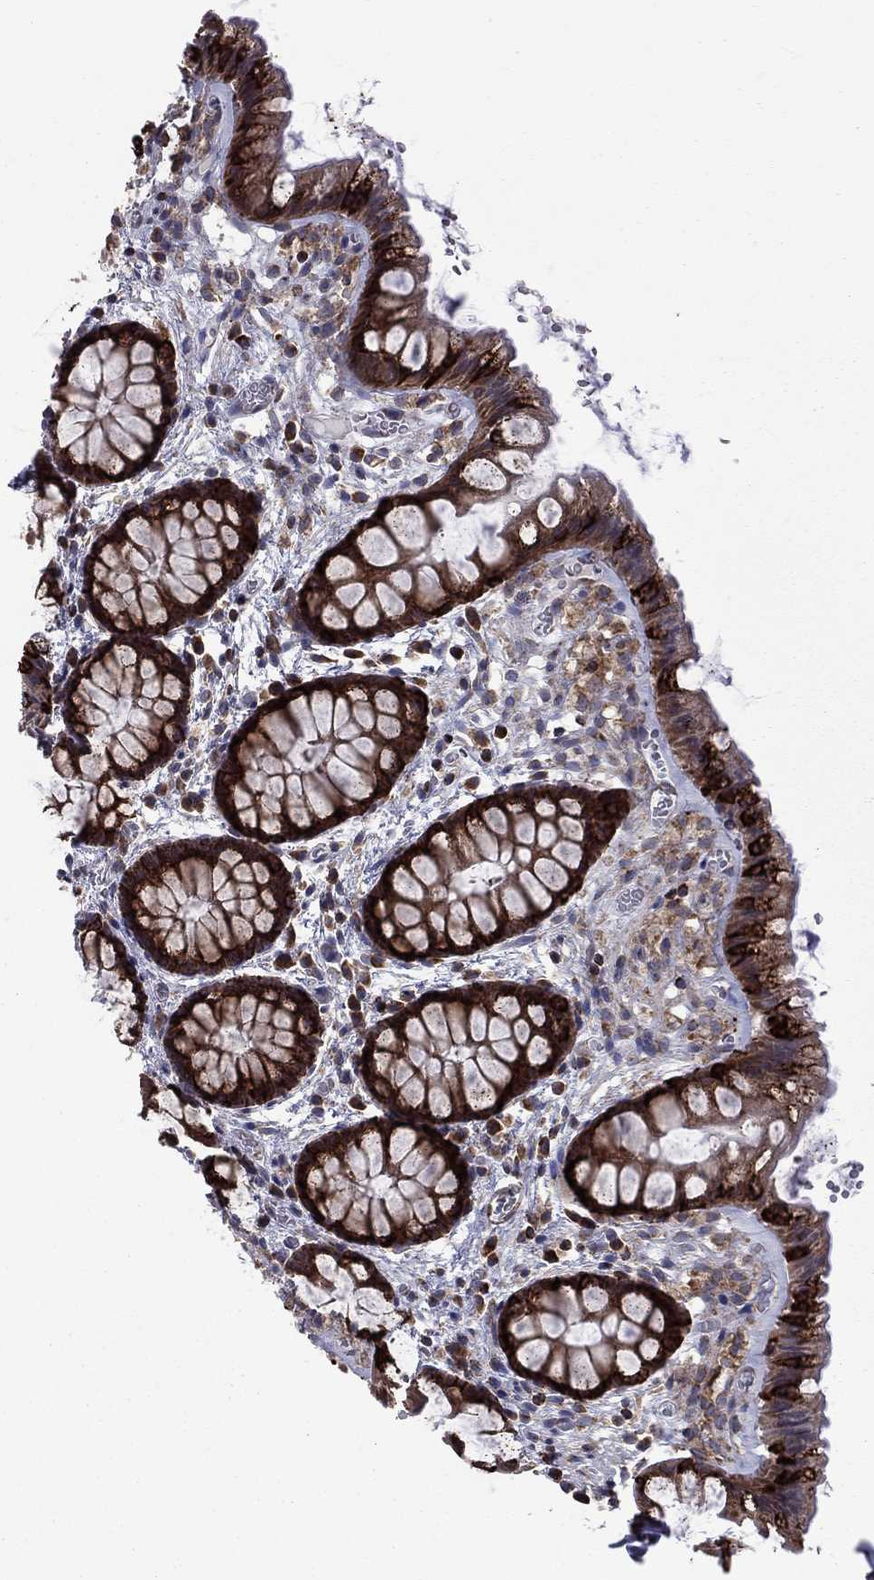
{"staining": {"intensity": "strong", "quantity": "25%-75%", "location": "cytoplasmic/membranous"}, "tissue": "rectum", "cell_type": "Glandular cells", "image_type": "normal", "snomed": [{"axis": "morphology", "description": "Normal tissue, NOS"}, {"axis": "topography", "description": "Rectum"}], "caption": "Immunohistochemical staining of unremarkable rectum exhibits 25%-75% levels of strong cytoplasmic/membranous protein staining in approximately 25%-75% of glandular cells.", "gene": "CLPTM1", "patient": {"sex": "female", "age": 62}}